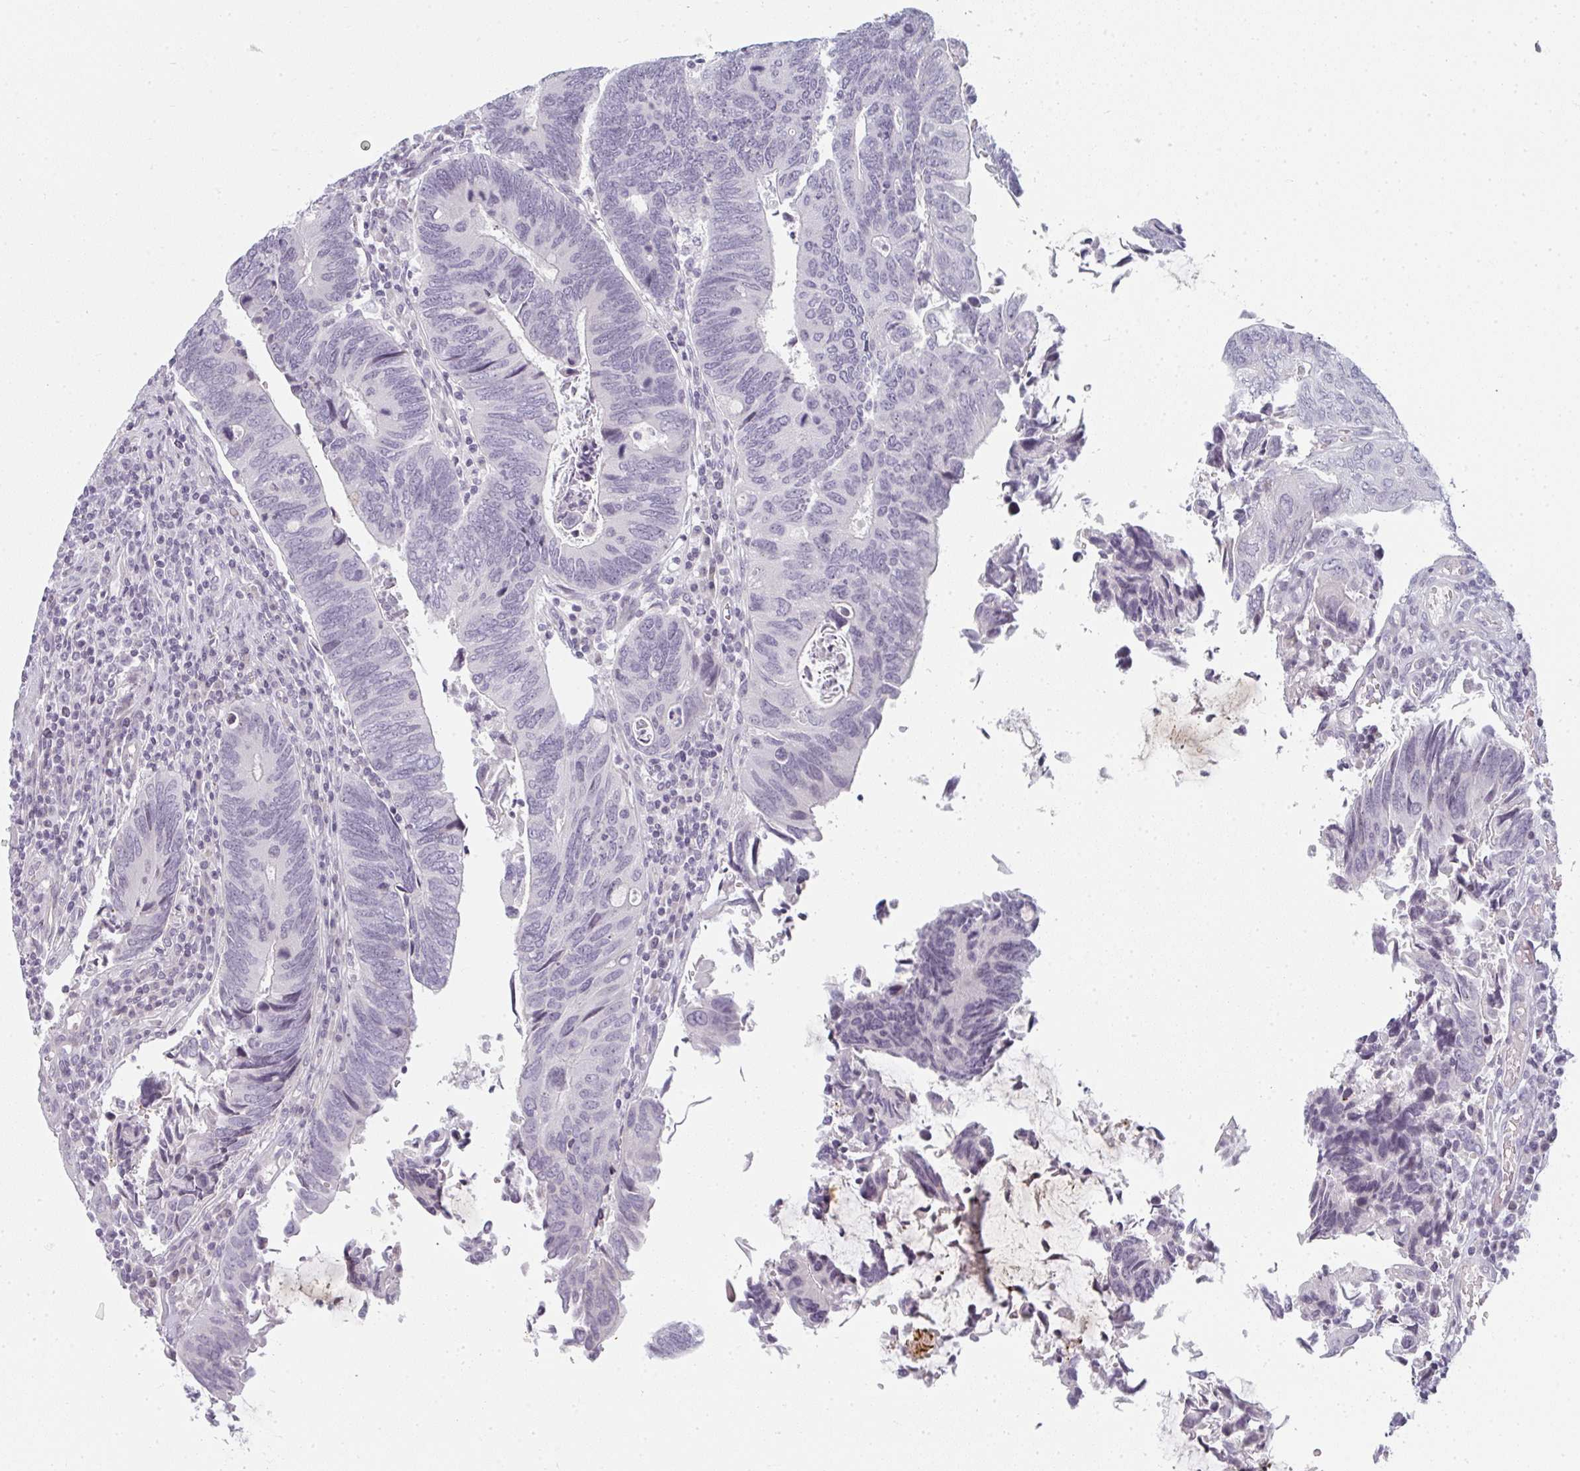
{"staining": {"intensity": "negative", "quantity": "none", "location": "none"}, "tissue": "colorectal cancer", "cell_type": "Tumor cells", "image_type": "cancer", "snomed": [{"axis": "morphology", "description": "Adenocarcinoma, NOS"}, {"axis": "topography", "description": "Colon"}], "caption": "A high-resolution histopathology image shows immunohistochemistry staining of colorectal adenocarcinoma, which reveals no significant staining in tumor cells. (Stains: DAB IHC with hematoxylin counter stain, Microscopy: brightfield microscopy at high magnification).", "gene": "RBBP6", "patient": {"sex": "male", "age": 87}}